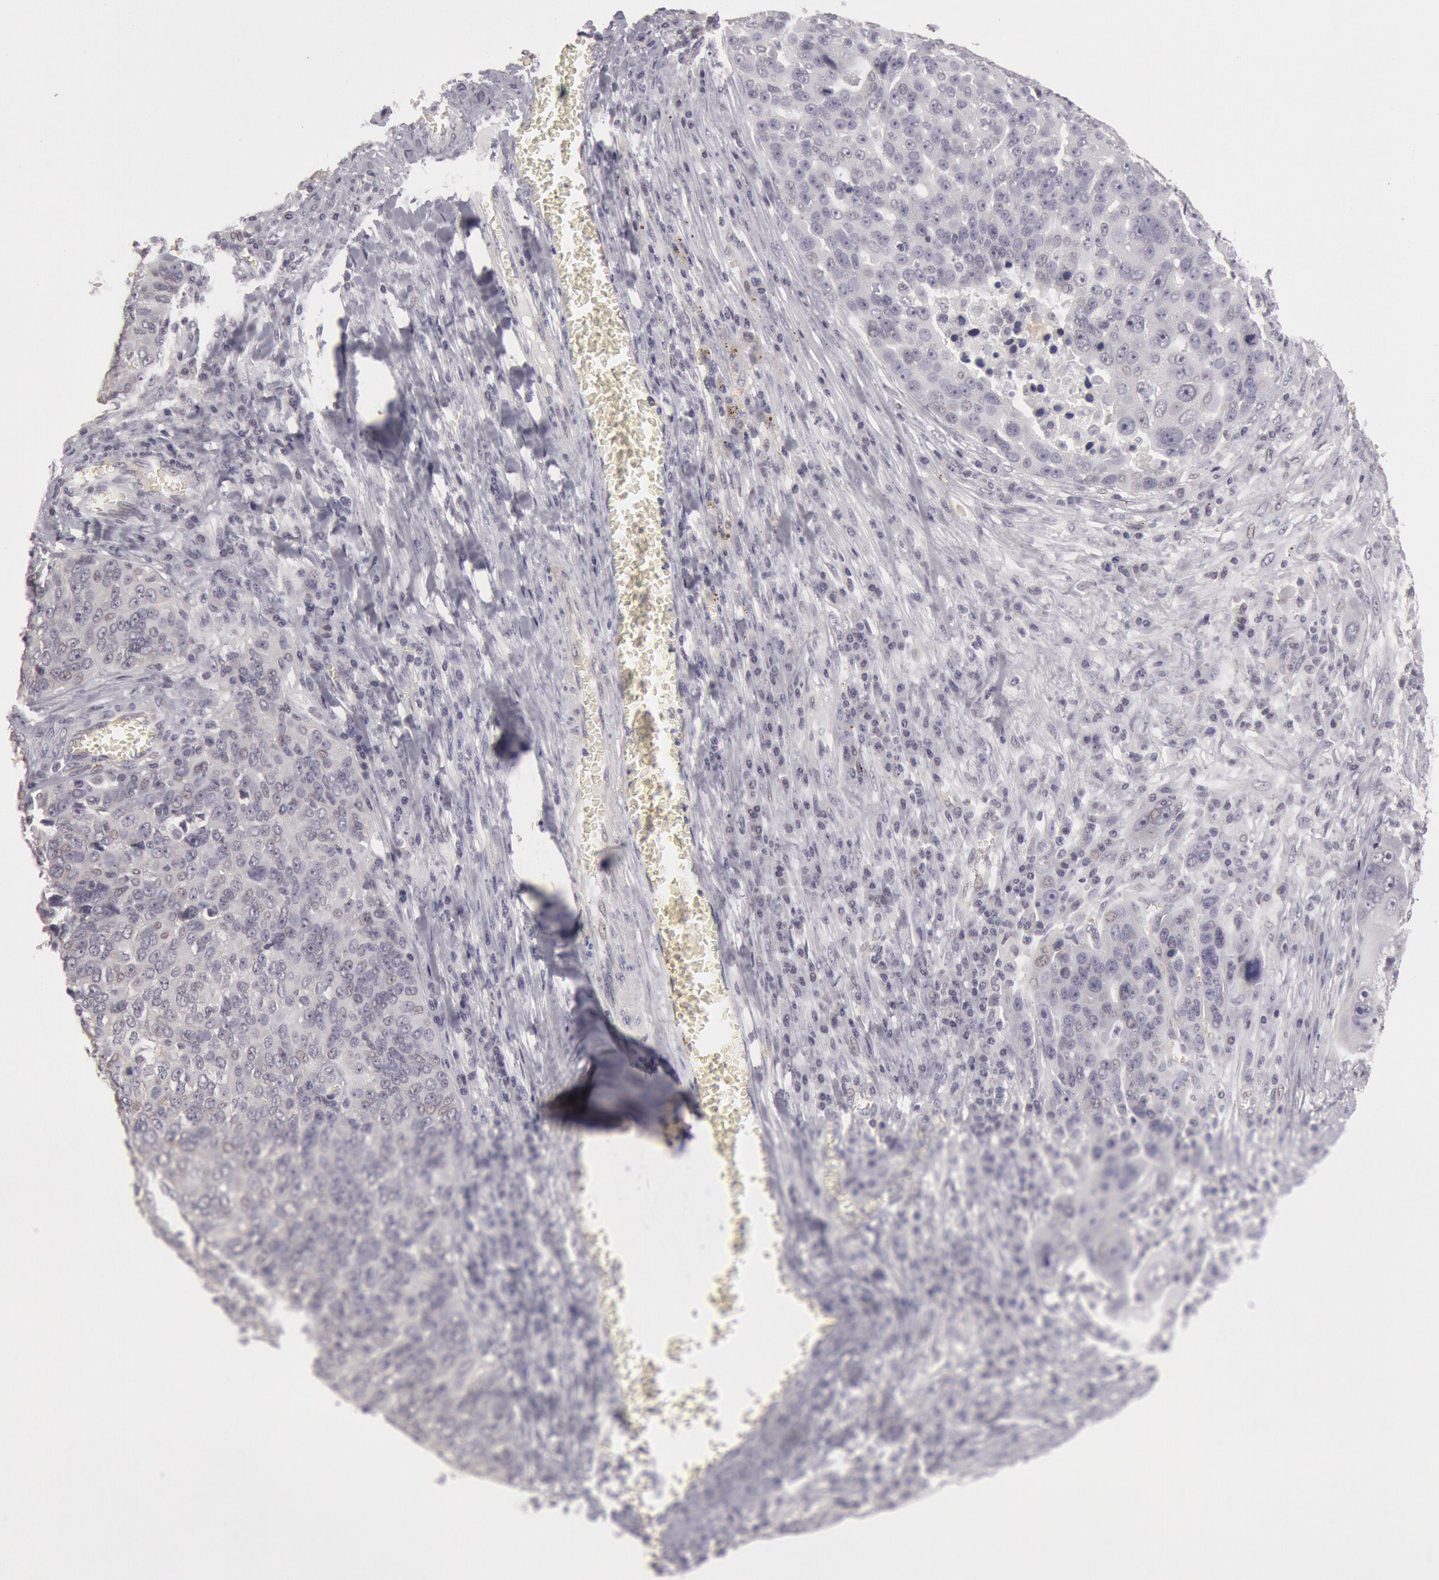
{"staining": {"intensity": "negative", "quantity": "none", "location": "none"}, "tissue": "ovarian cancer", "cell_type": "Tumor cells", "image_type": "cancer", "snomed": [{"axis": "morphology", "description": "Carcinoma, endometroid"}, {"axis": "topography", "description": "Ovary"}], "caption": "Immunohistochemical staining of ovarian cancer (endometroid carcinoma) shows no significant staining in tumor cells.", "gene": "RIMBP3C", "patient": {"sex": "female", "age": 75}}